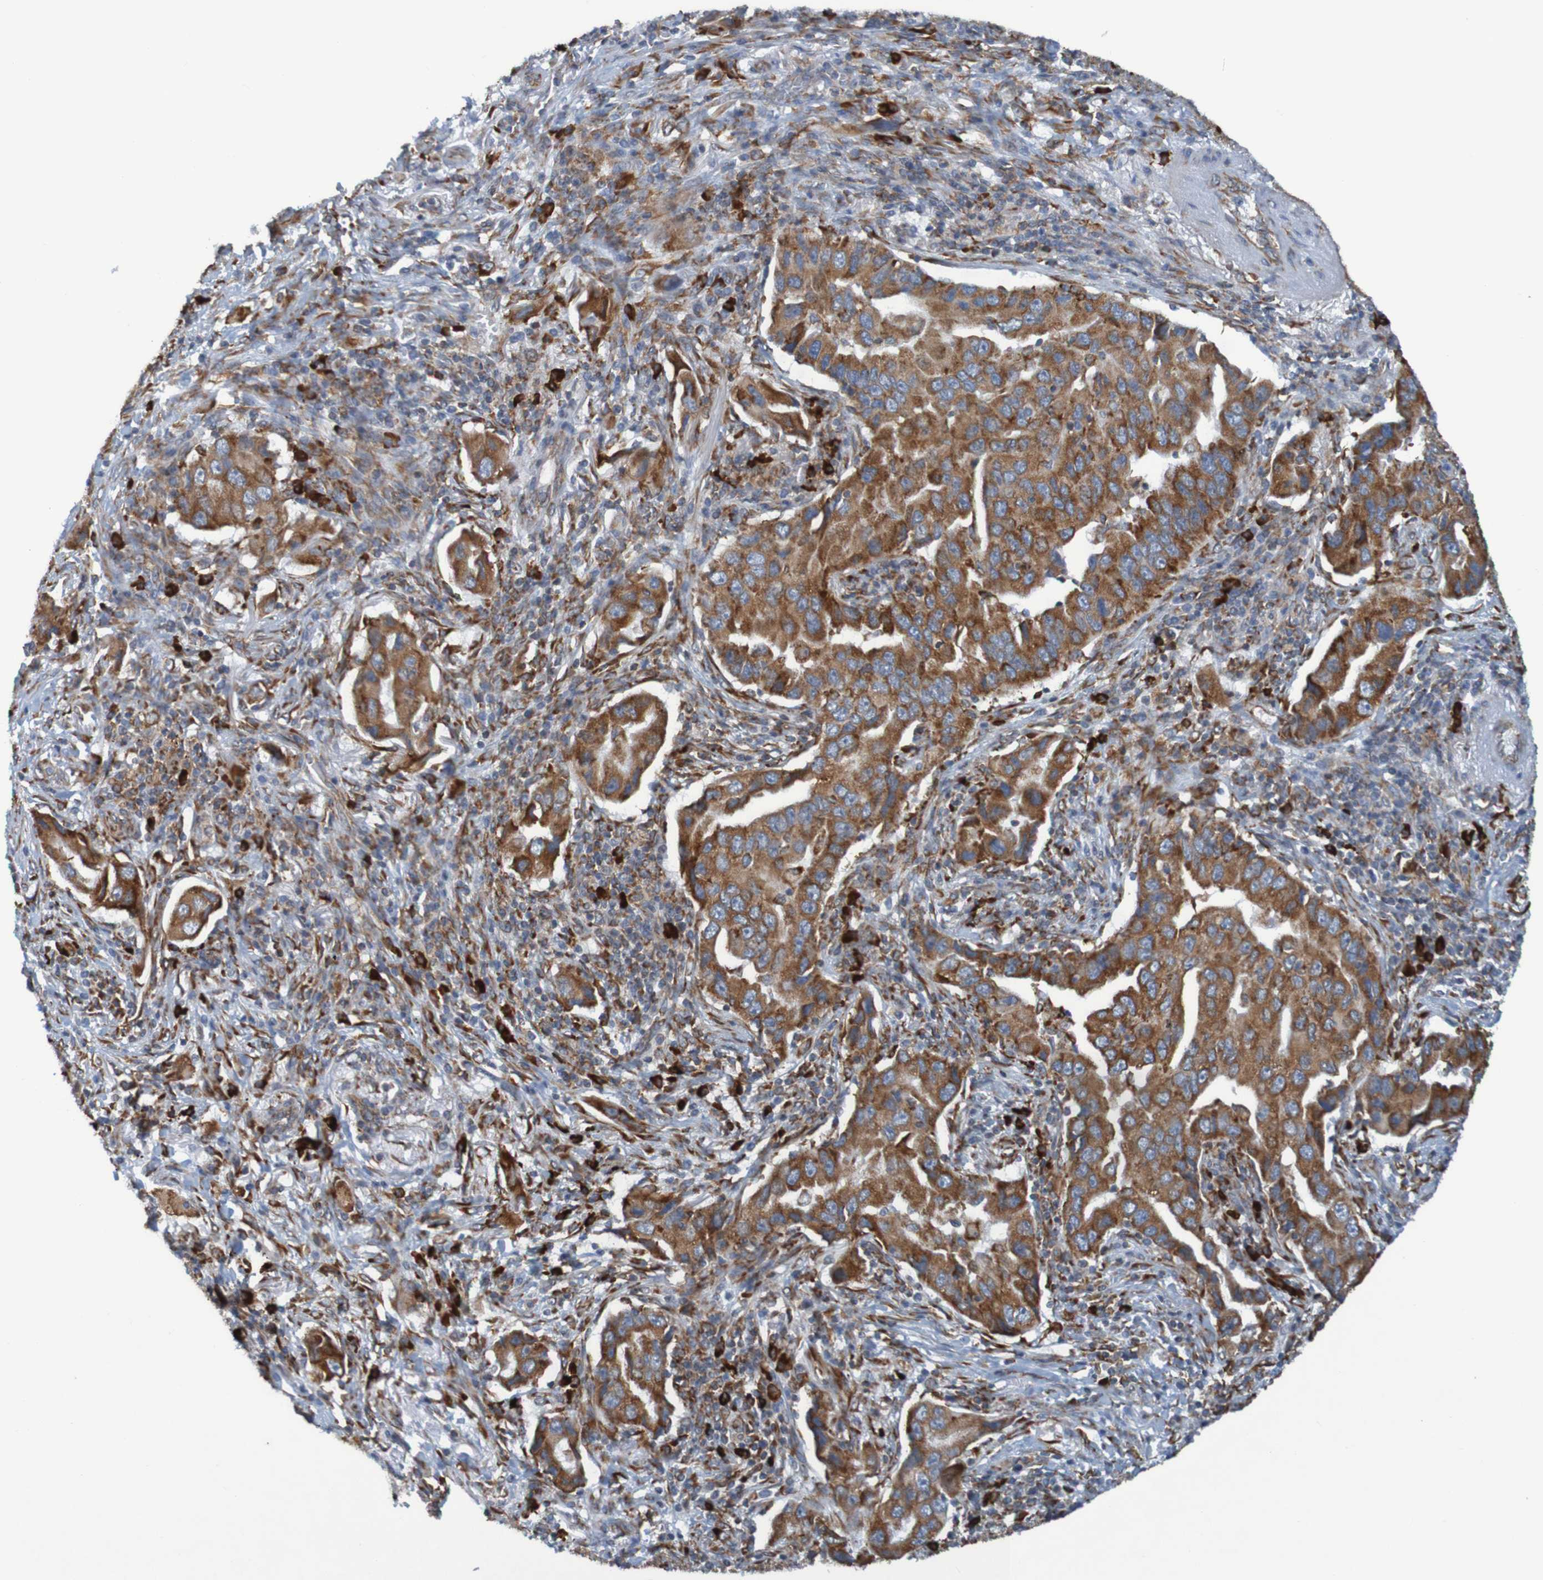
{"staining": {"intensity": "moderate", "quantity": ">75%", "location": "cytoplasmic/membranous"}, "tissue": "lung cancer", "cell_type": "Tumor cells", "image_type": "cancer", "snomed": [{"axis": "morphology", "description": "Adenocarcinoma, NOS"}, {"axis": "topography", "description": "Lung"}], "caption": "Immunohistochemical staining of human lung cancer exhibits medium levels of moderate cytoplasmic/membranous positivity in approximately >75% of tumor cells.", "gene": "SSR1", "patient": {"sex": "female", "age": 65}}